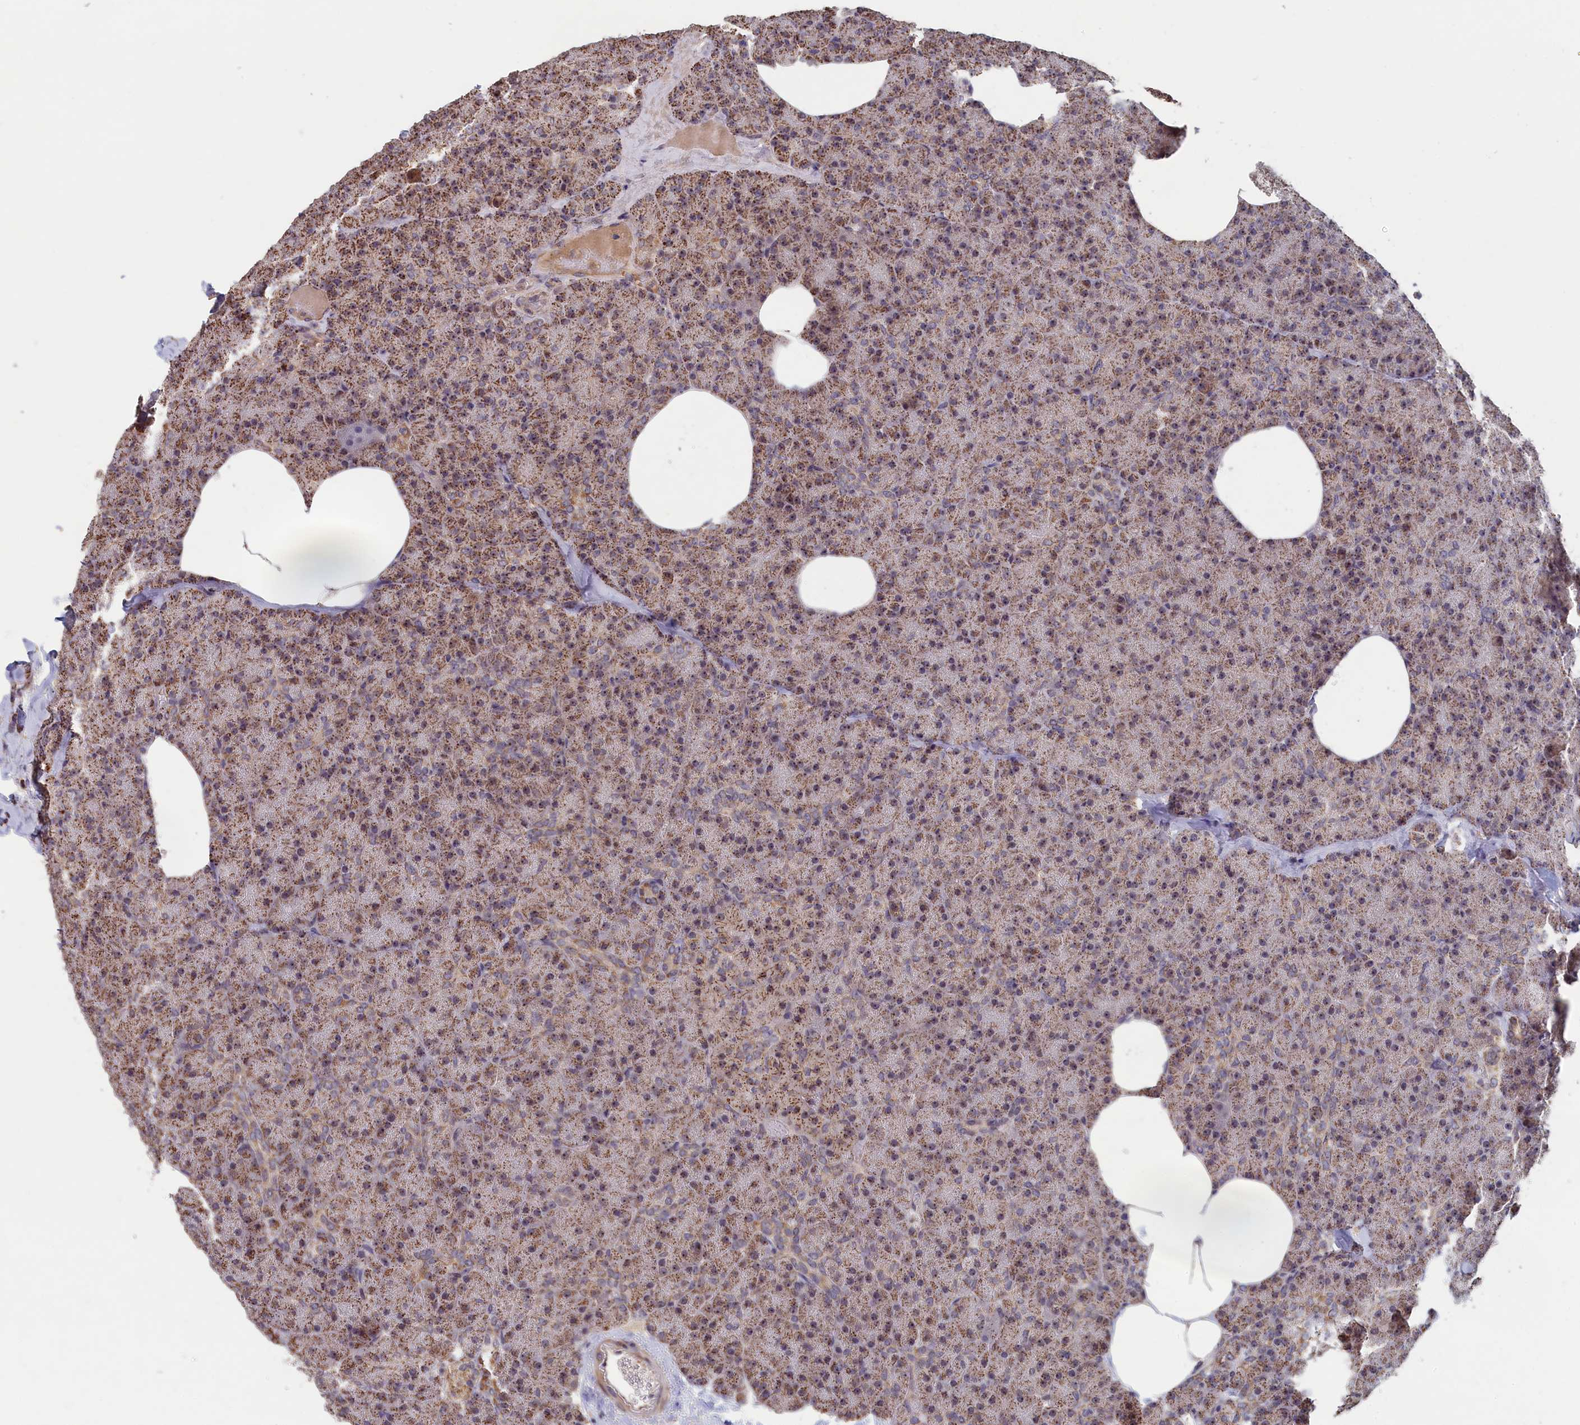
{"staining": {"intensity": "moderate", "quantity": "25%-75%", "location": "cytoplasmic/membranous"}, "tissue": "pancreas", "cell_type": "Exocrine glandular cells", "image_type": "normal", "snomed": [{"axis": "morphology", "description": "Normal tissue, NOS"}, {"axis": "morphology", "description": "Carcinoid, malignant, NOS"}, {"axis": "topography", "description": "Pancreas"}], "caption": "This micrograph displays immunohistochemistry (IHC) staining of normal human pancreas, with medium moderate cytoplasmic/membranous positivity in about 25%-75% of exocrine glandular cells.", "gene": "ENSG00000269825", "patient": {"sex": "female", "age": 35}}